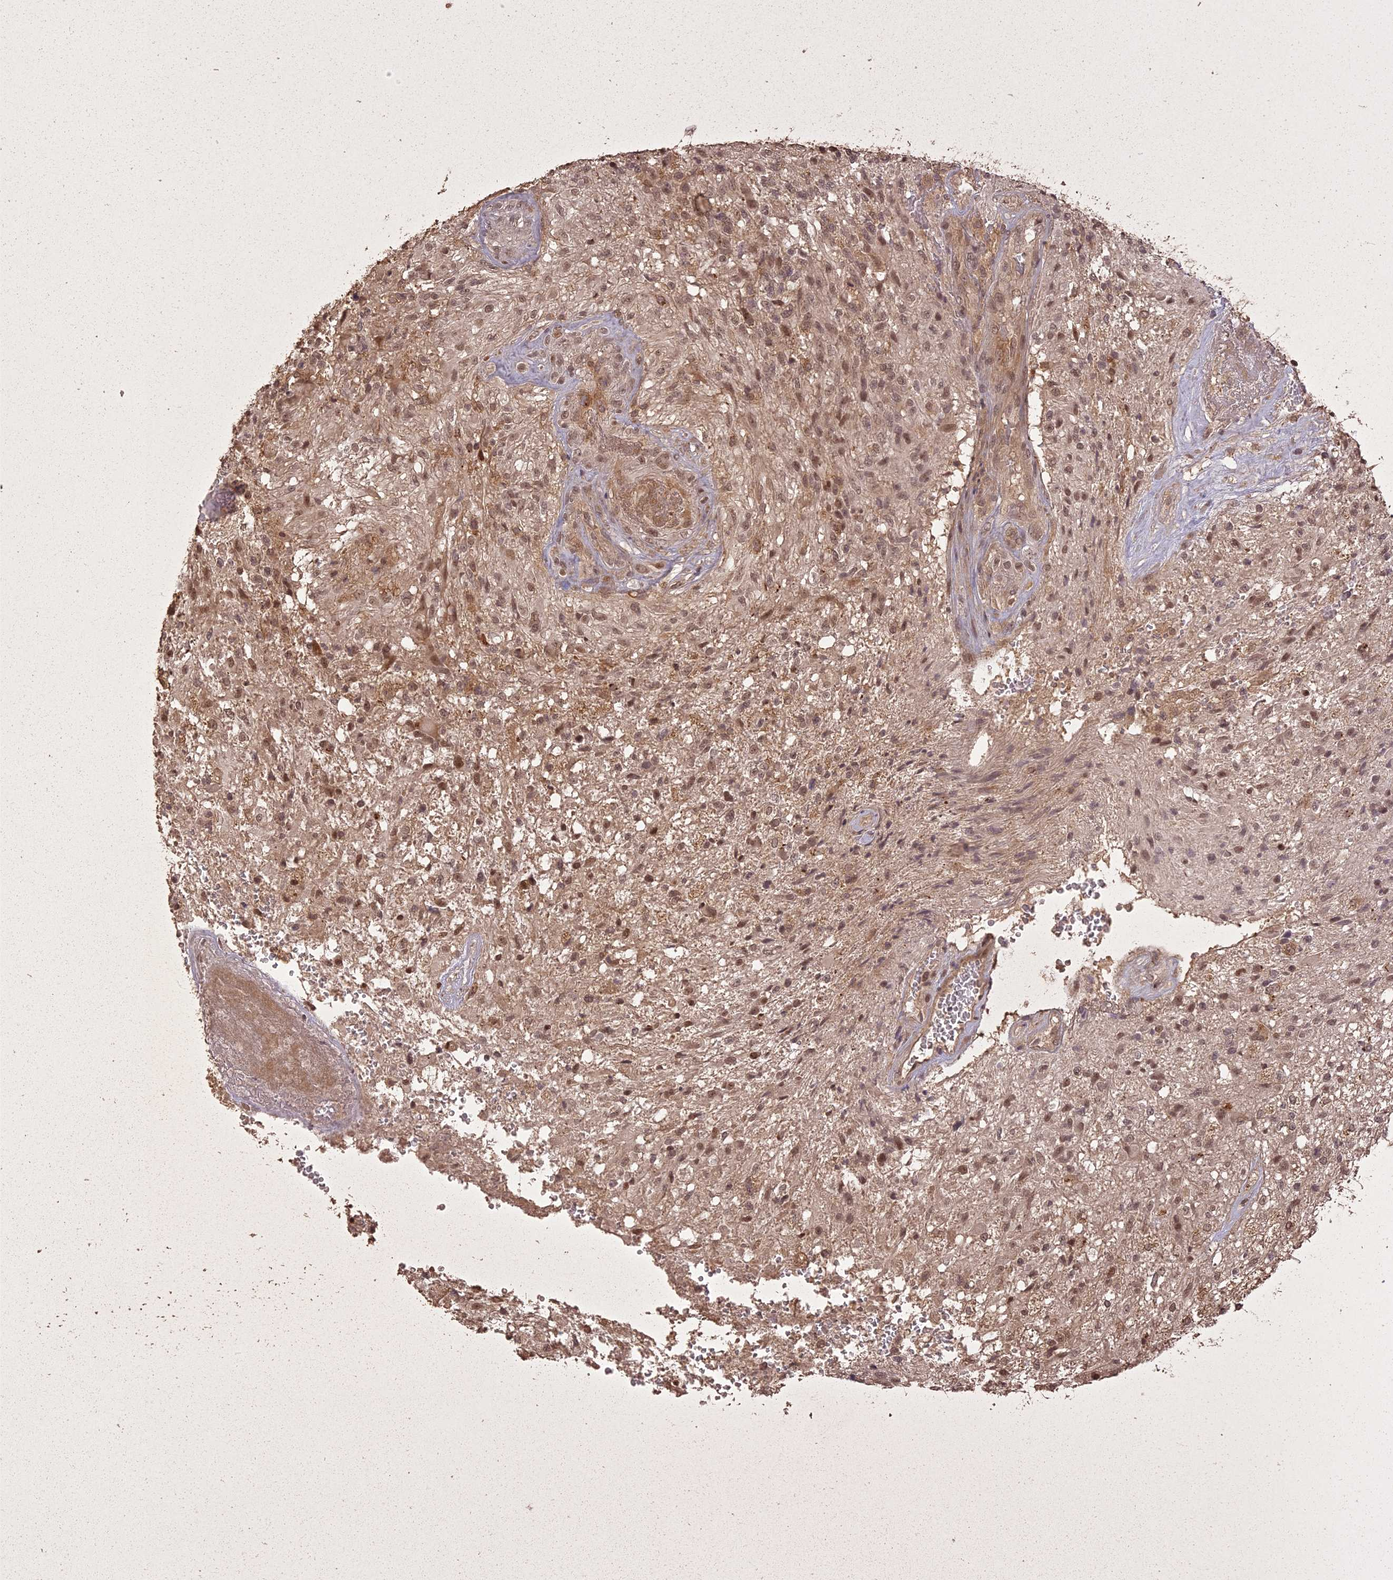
{"staining": {"intensity": "weak", "quantity": ">75%", "location": "nuclear"}, "tissue": "glioma", "cell_type": "Tumor cells", "image_type": "cancer", "snomed": [{"axis": "morphology", "description": "Glioma, malignant, High grade"}, {"axis": "topography", "description": "Brain"}], "caption": "High-power microscopy captured an immunohistochemistry (IHC) micrograph of high-grade glioma (malignant), revealing weak nuclear staining in approximately >75% of tumor cells. (Brightfield microscopy of DAB IHC at high magnification).", "gene": "LIN37", "patient": {"sex": "male", "age": 56}}